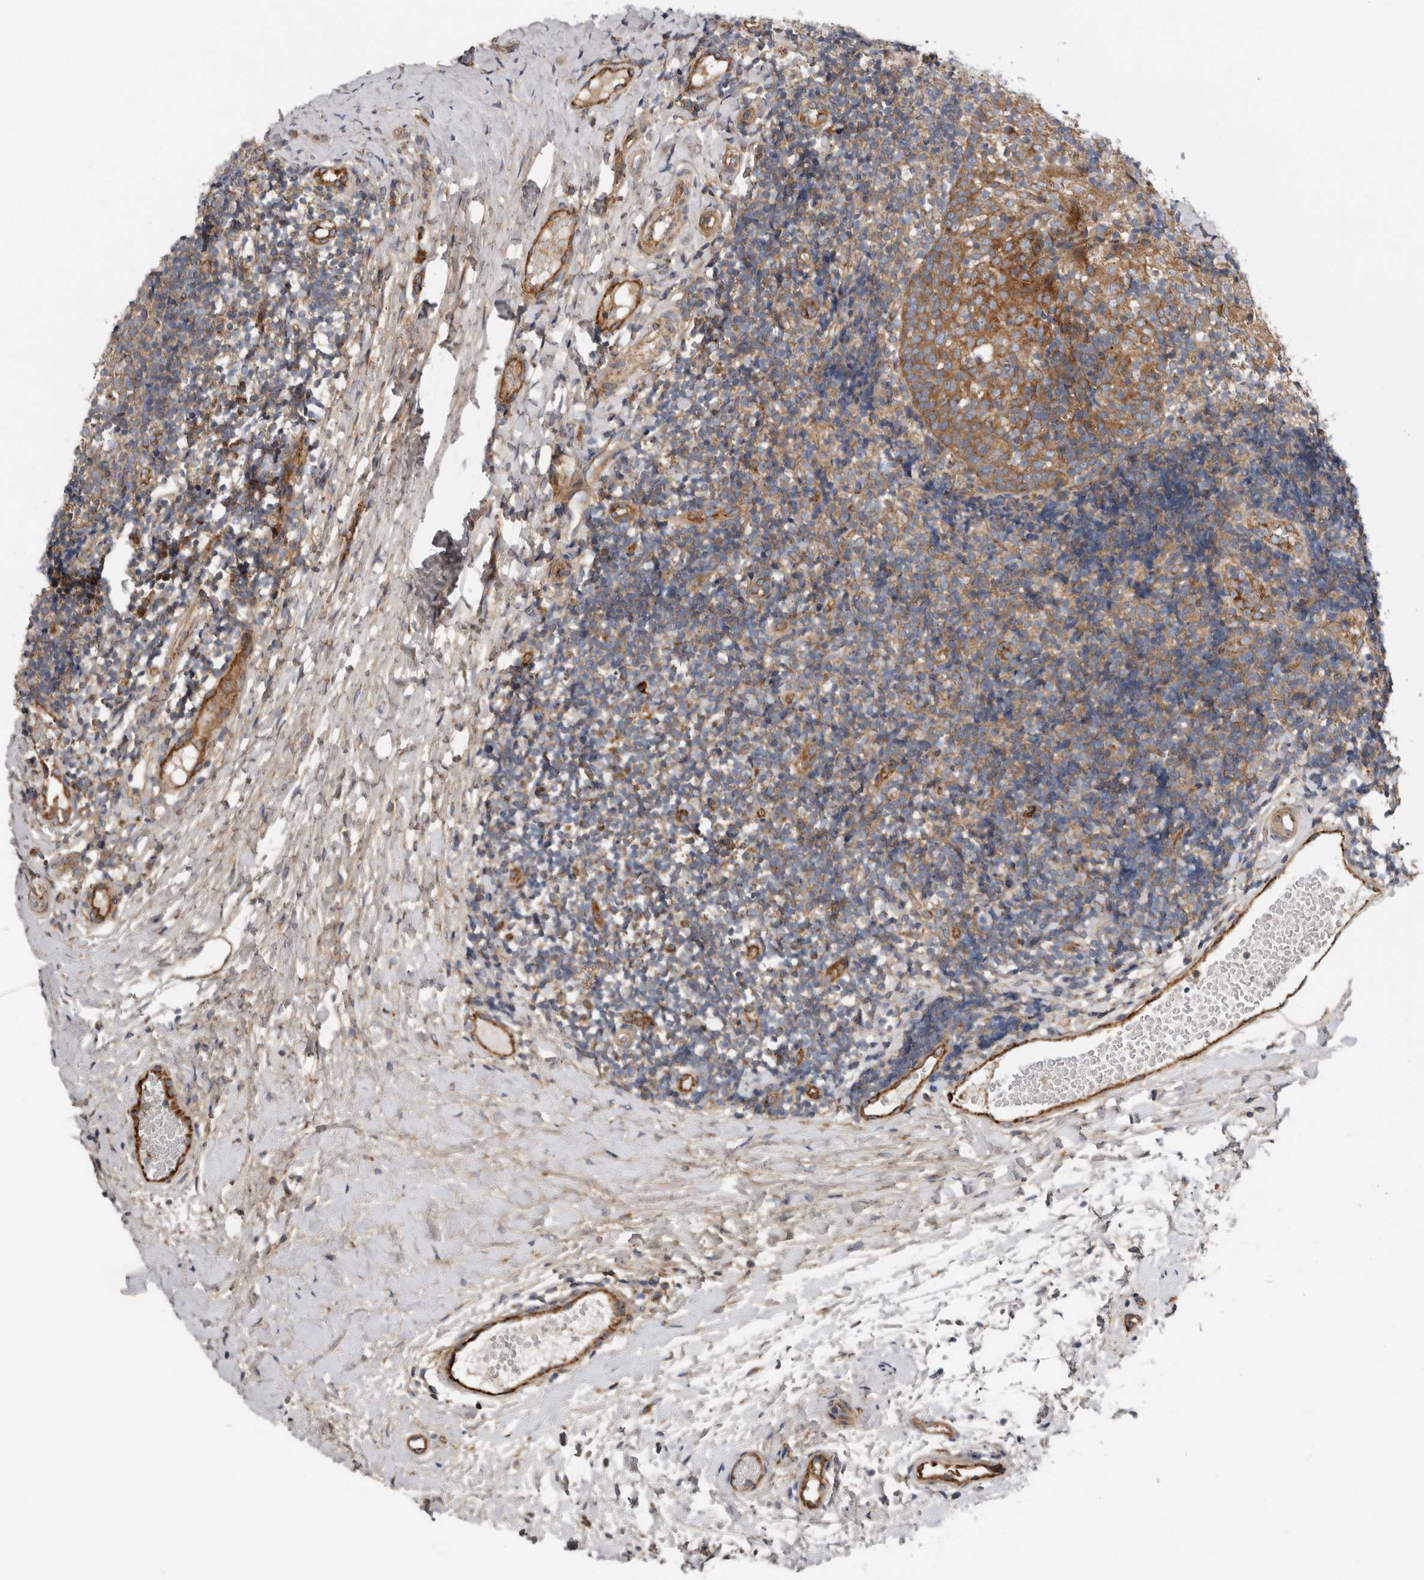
{"staining": {"intensity": "weak", "quantity": "25%-75%", "location": "cytoplasmic/membranous"}, "tissue": "tonsil", "cell_type": "Germinal center cells", "image_type": "normal", "snomed": [{"axis": "morphology", "description": "Normal tissue, NOS"}, {"axis": "topography", "description": "Tonsil"}], "caption": "Immunohistochemical staining of unremarkable human tonsil exhibits low levels of weak cytoplasmic/membranous positivity in approximately 25%-75% of germinal center cells.", "gene": "LUZP1", "patient": {"sex": "female", "age": 19}}